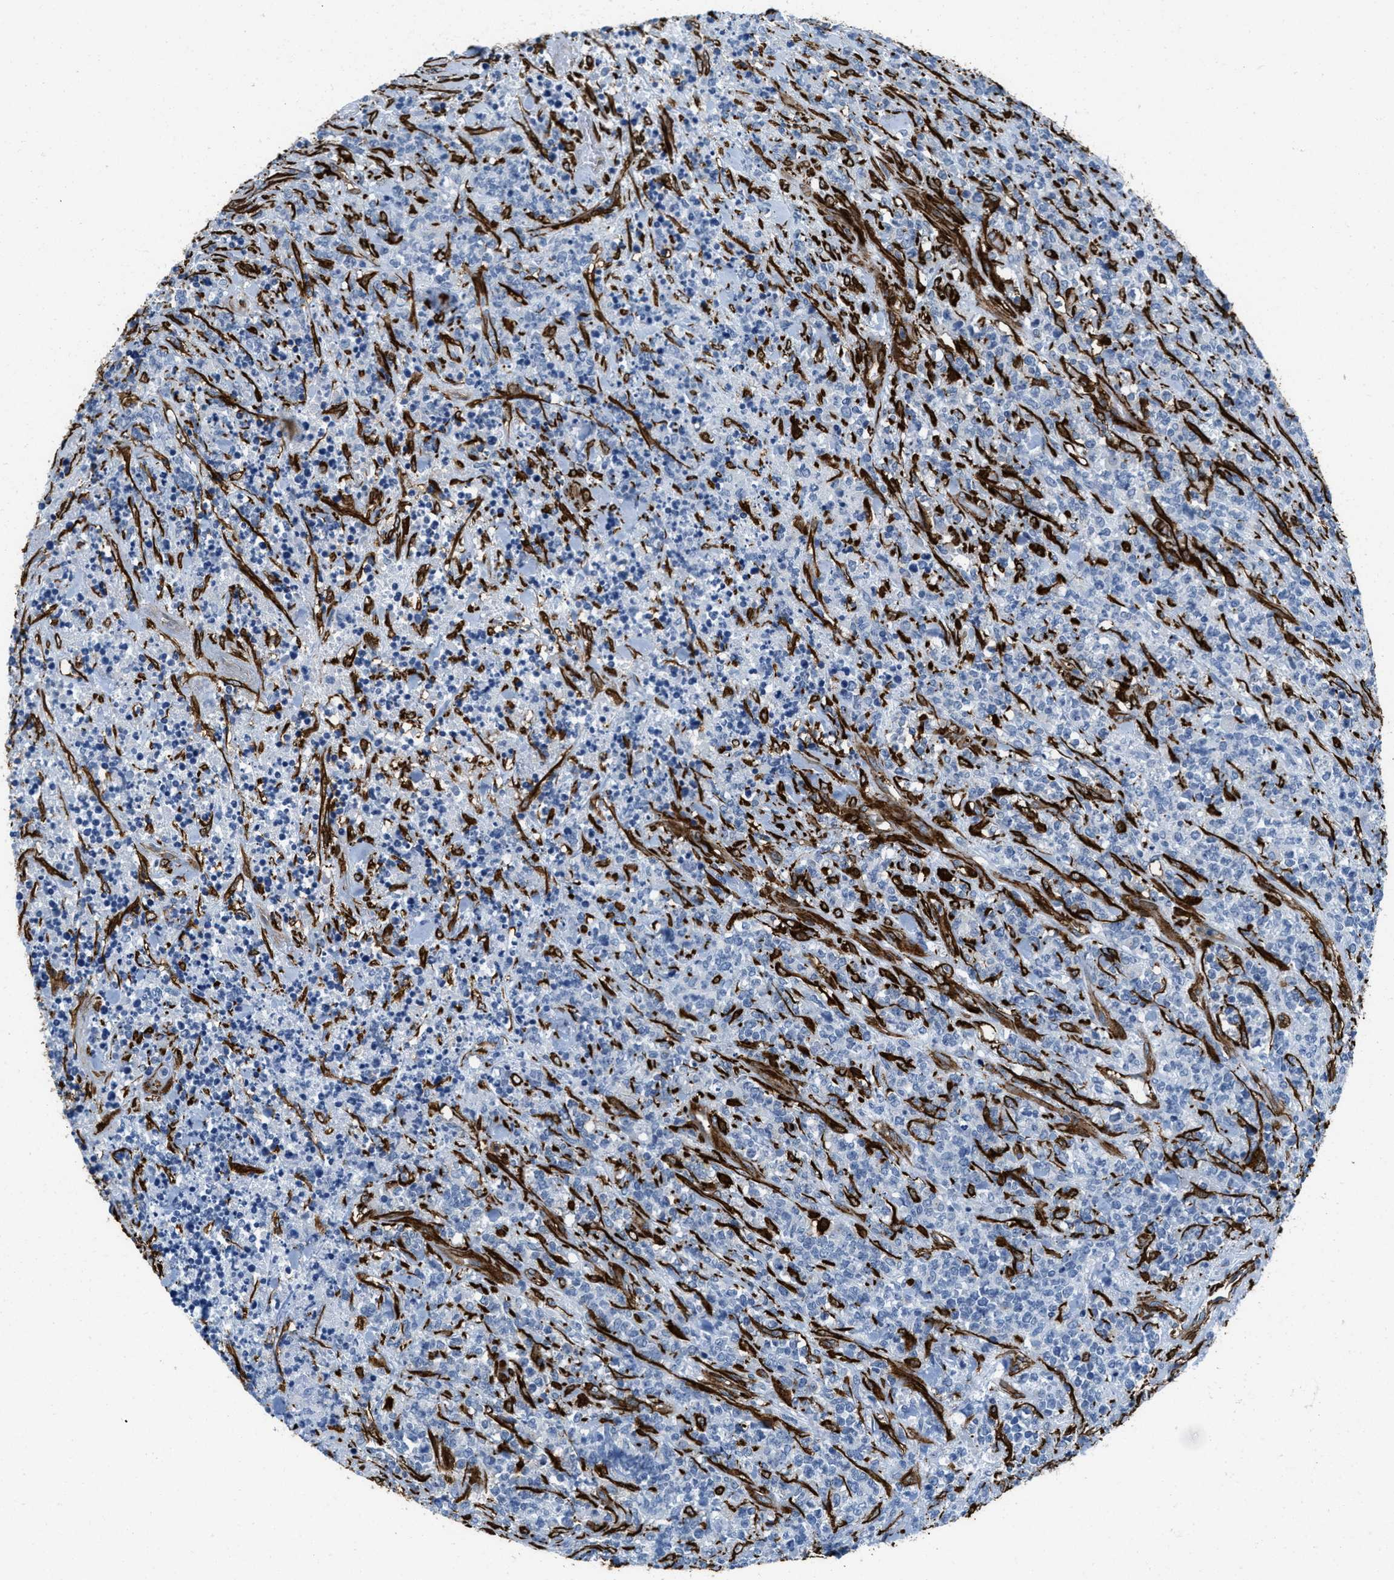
{"staining": {"intensity": "negative", "quantity": "none", "location": "none"}, "tissue": "lymphoma", "cell_type": "Tumor cells", "image_type": "cancer", "snomed": [{"axis": "morphology", "description": "Malignant lymphoma, non-Hodgkin's type, High grade"}, {"axis": "topography", "description": "Soft tissue"}], "caption": "This image is of malignant lymphoma, non-Hodgkin's type (high-grade) stained with IHC to label a protein in brown with the nuclei are counter-stained blue. There is no expression in tumor cells. Nuclei are stained in blue.", "gene": "CALD1", "patient": {"sex": "male", "age": 18}}